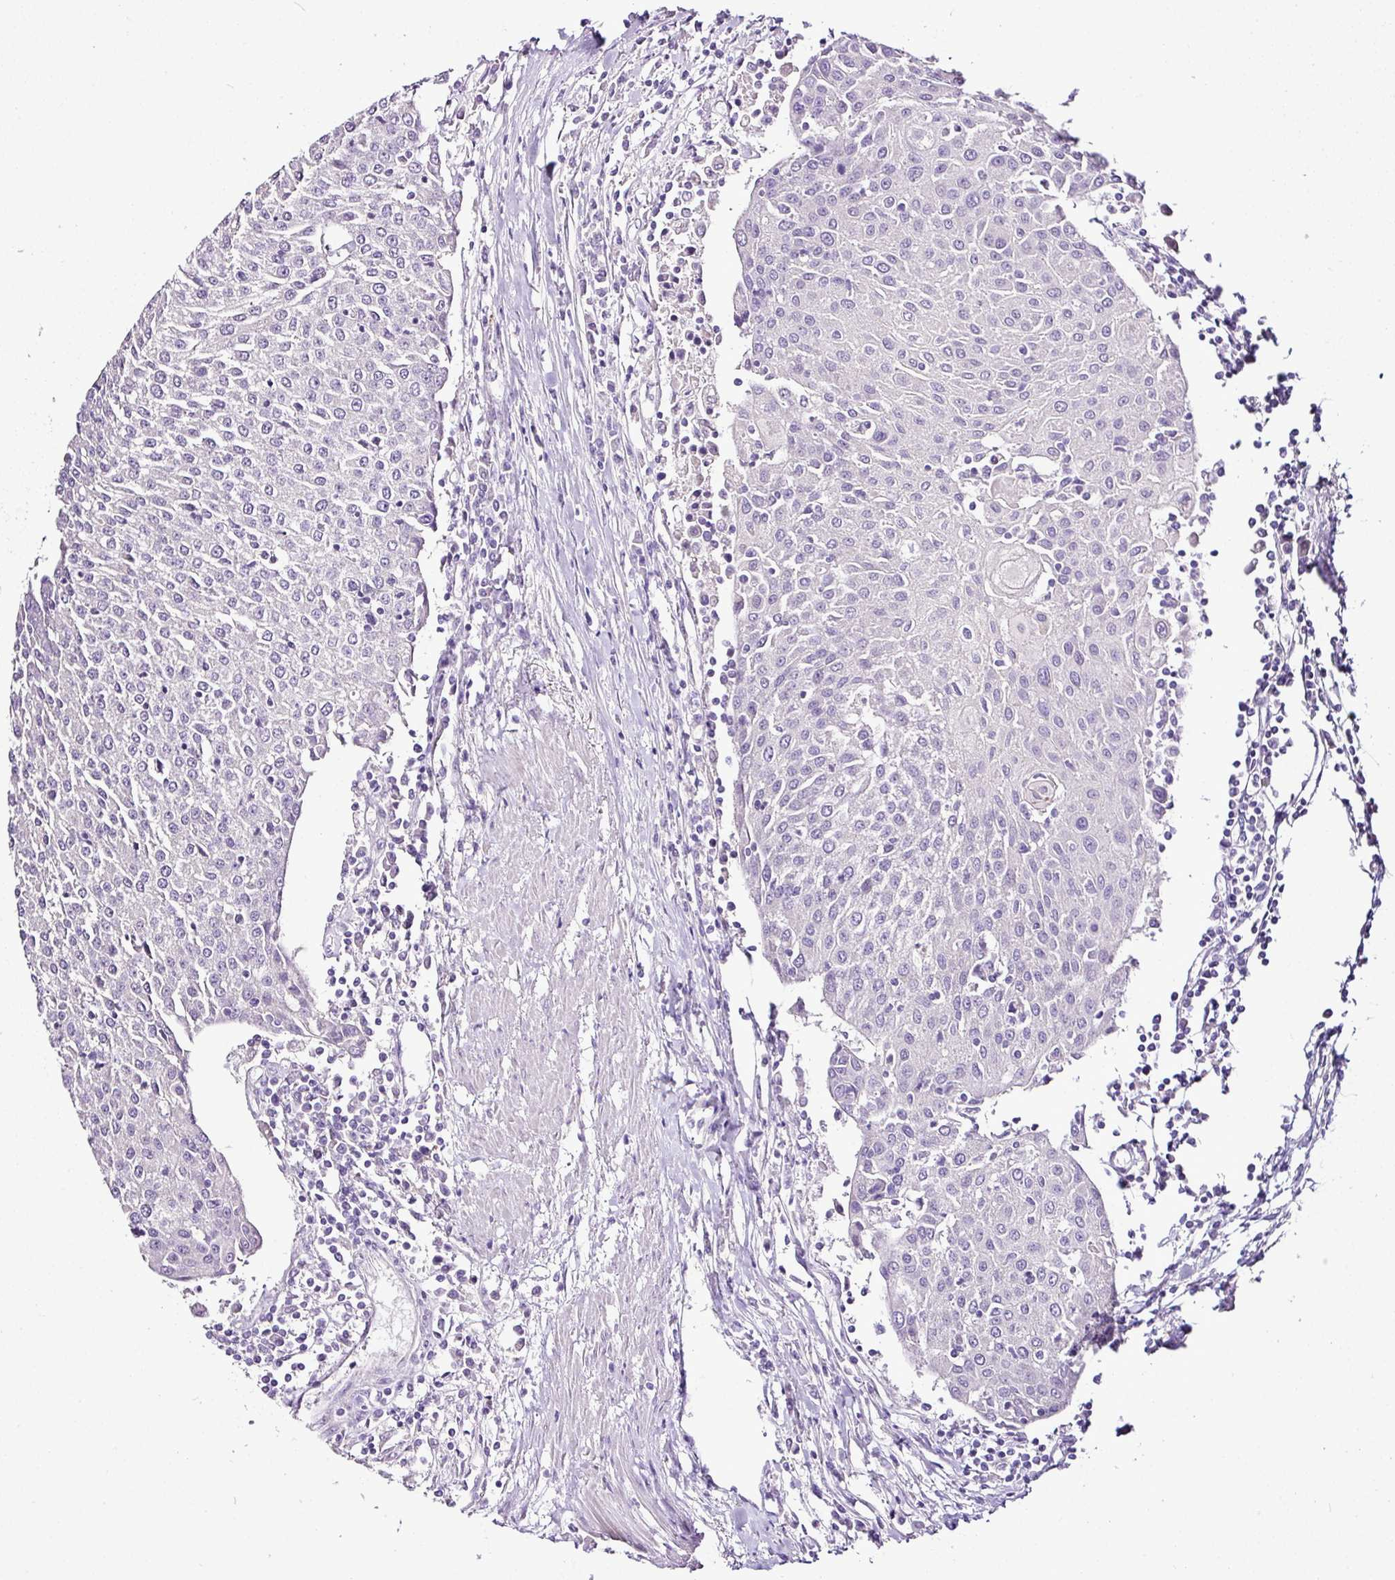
{"staining": {"intensity": "negative", "quantity": "none", "location": "none"}, "tissue": "urothelial cancer", "cell_type": "Tumor cells", "image_type": "cancer", "snomed": [{"axis": "morphology", "description": "Urothelial carcinoma, High grade"}, {"axis": "topography", "description": "Urinary bladder"}], "caption": "Immunohistochemistry (IHC) photomicrograph of human urothelial cancer stained for a protein (brown), which demonstrates no staining in tumor cells. (Immunohistochemistry, brightfield microscopy, high magnification).", "gene": "ESR1", "patient": {"sex": "female", "age": 85}}